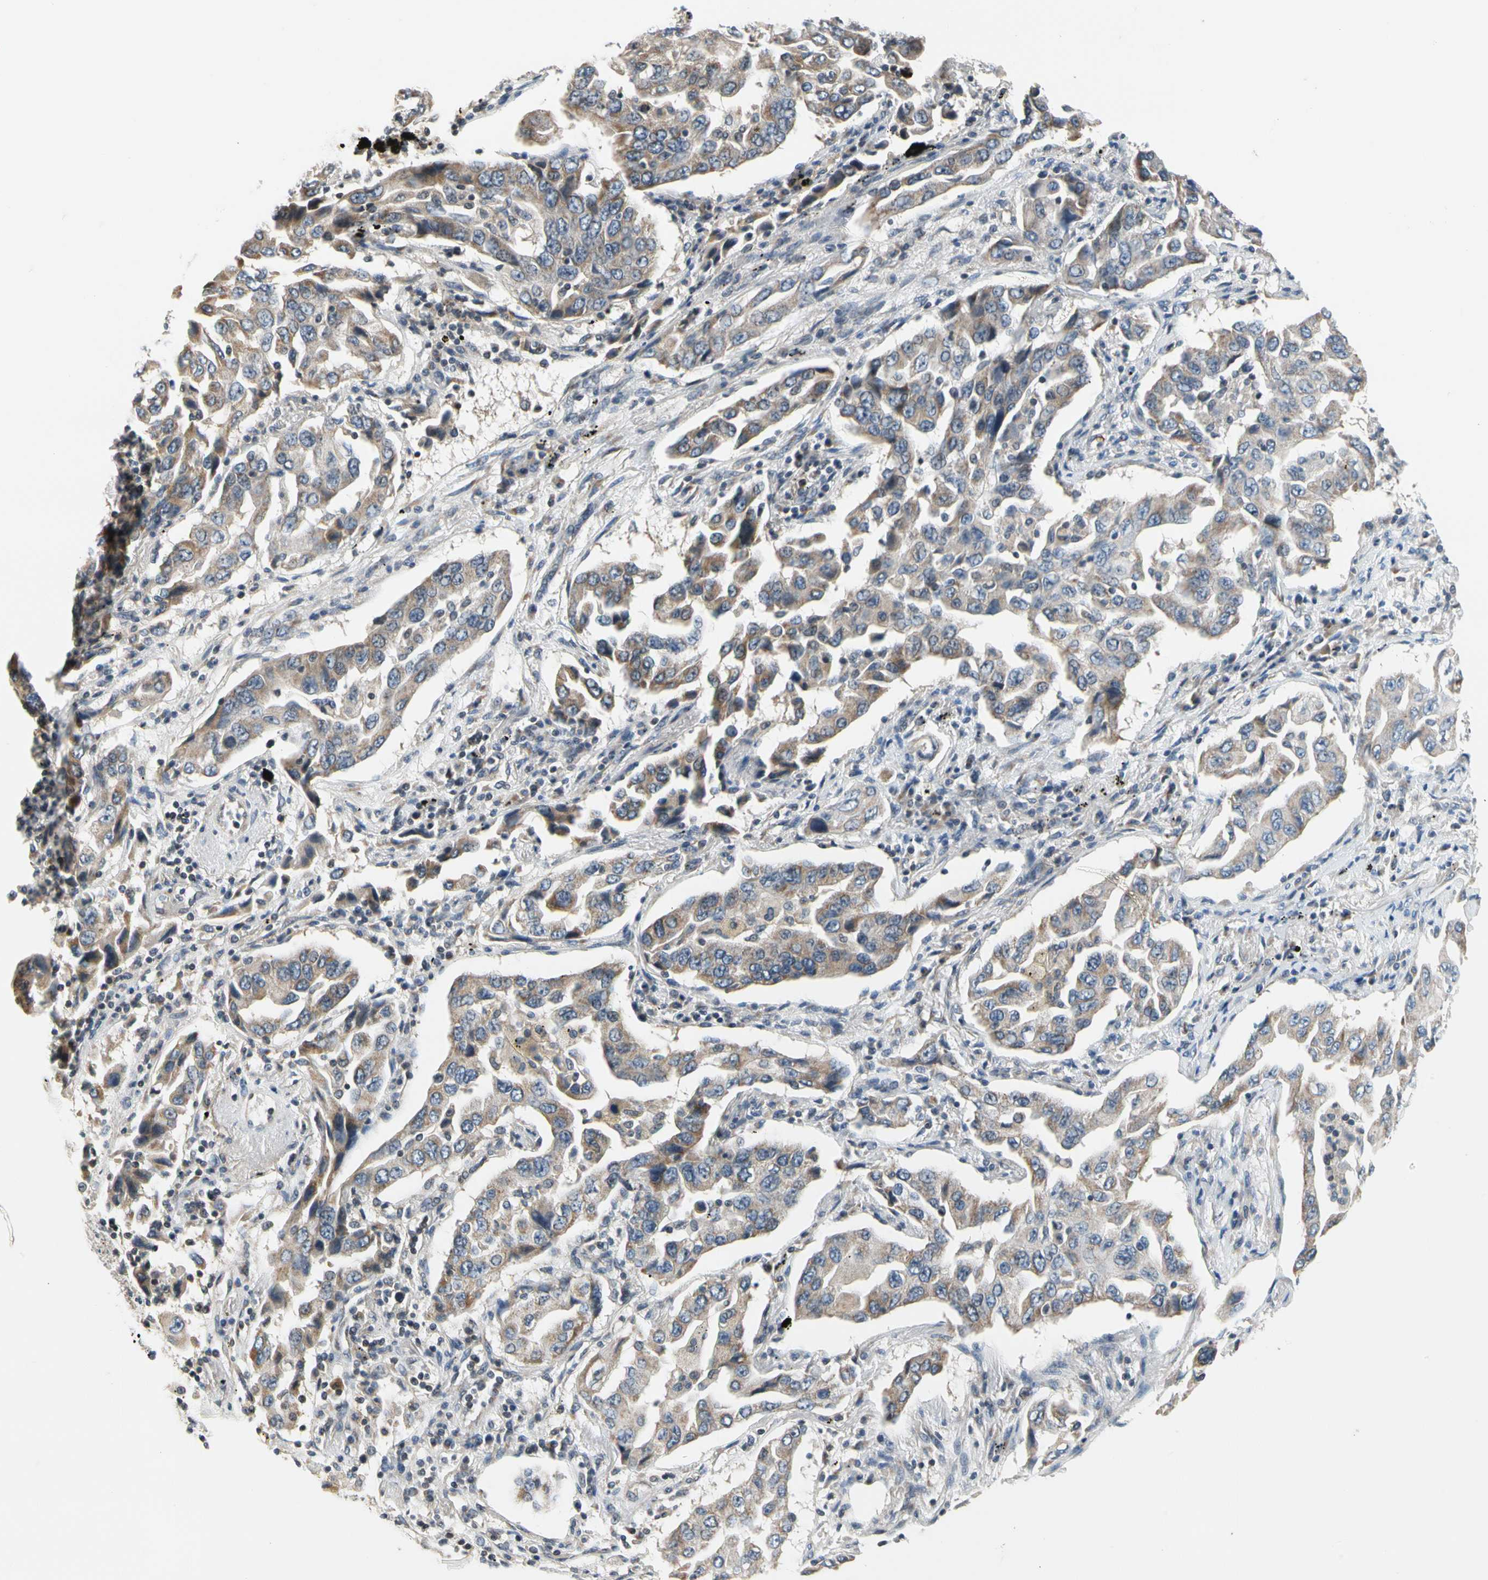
{"staining": {"intensity": "weak", "quantity": ">75%", "location": "cytoplasmic/membranous"}, "tissue": "lung cancer", "cell_type": "Tumor cells", "image_type": "cancer", "snomed": [{"axis": "morphology", "description": "Adenocarcinoma, NOS"}, {"axis": "topography", "description": "Lung"}], "caption": "Weak cytoplasmic/membranous staining for a protein is seen in about >75% of tumor cells of lung cancer using immunohistochemistry (IHC).", "gene": "SOX30", "patient": {"sex": "female", "age": 65}}